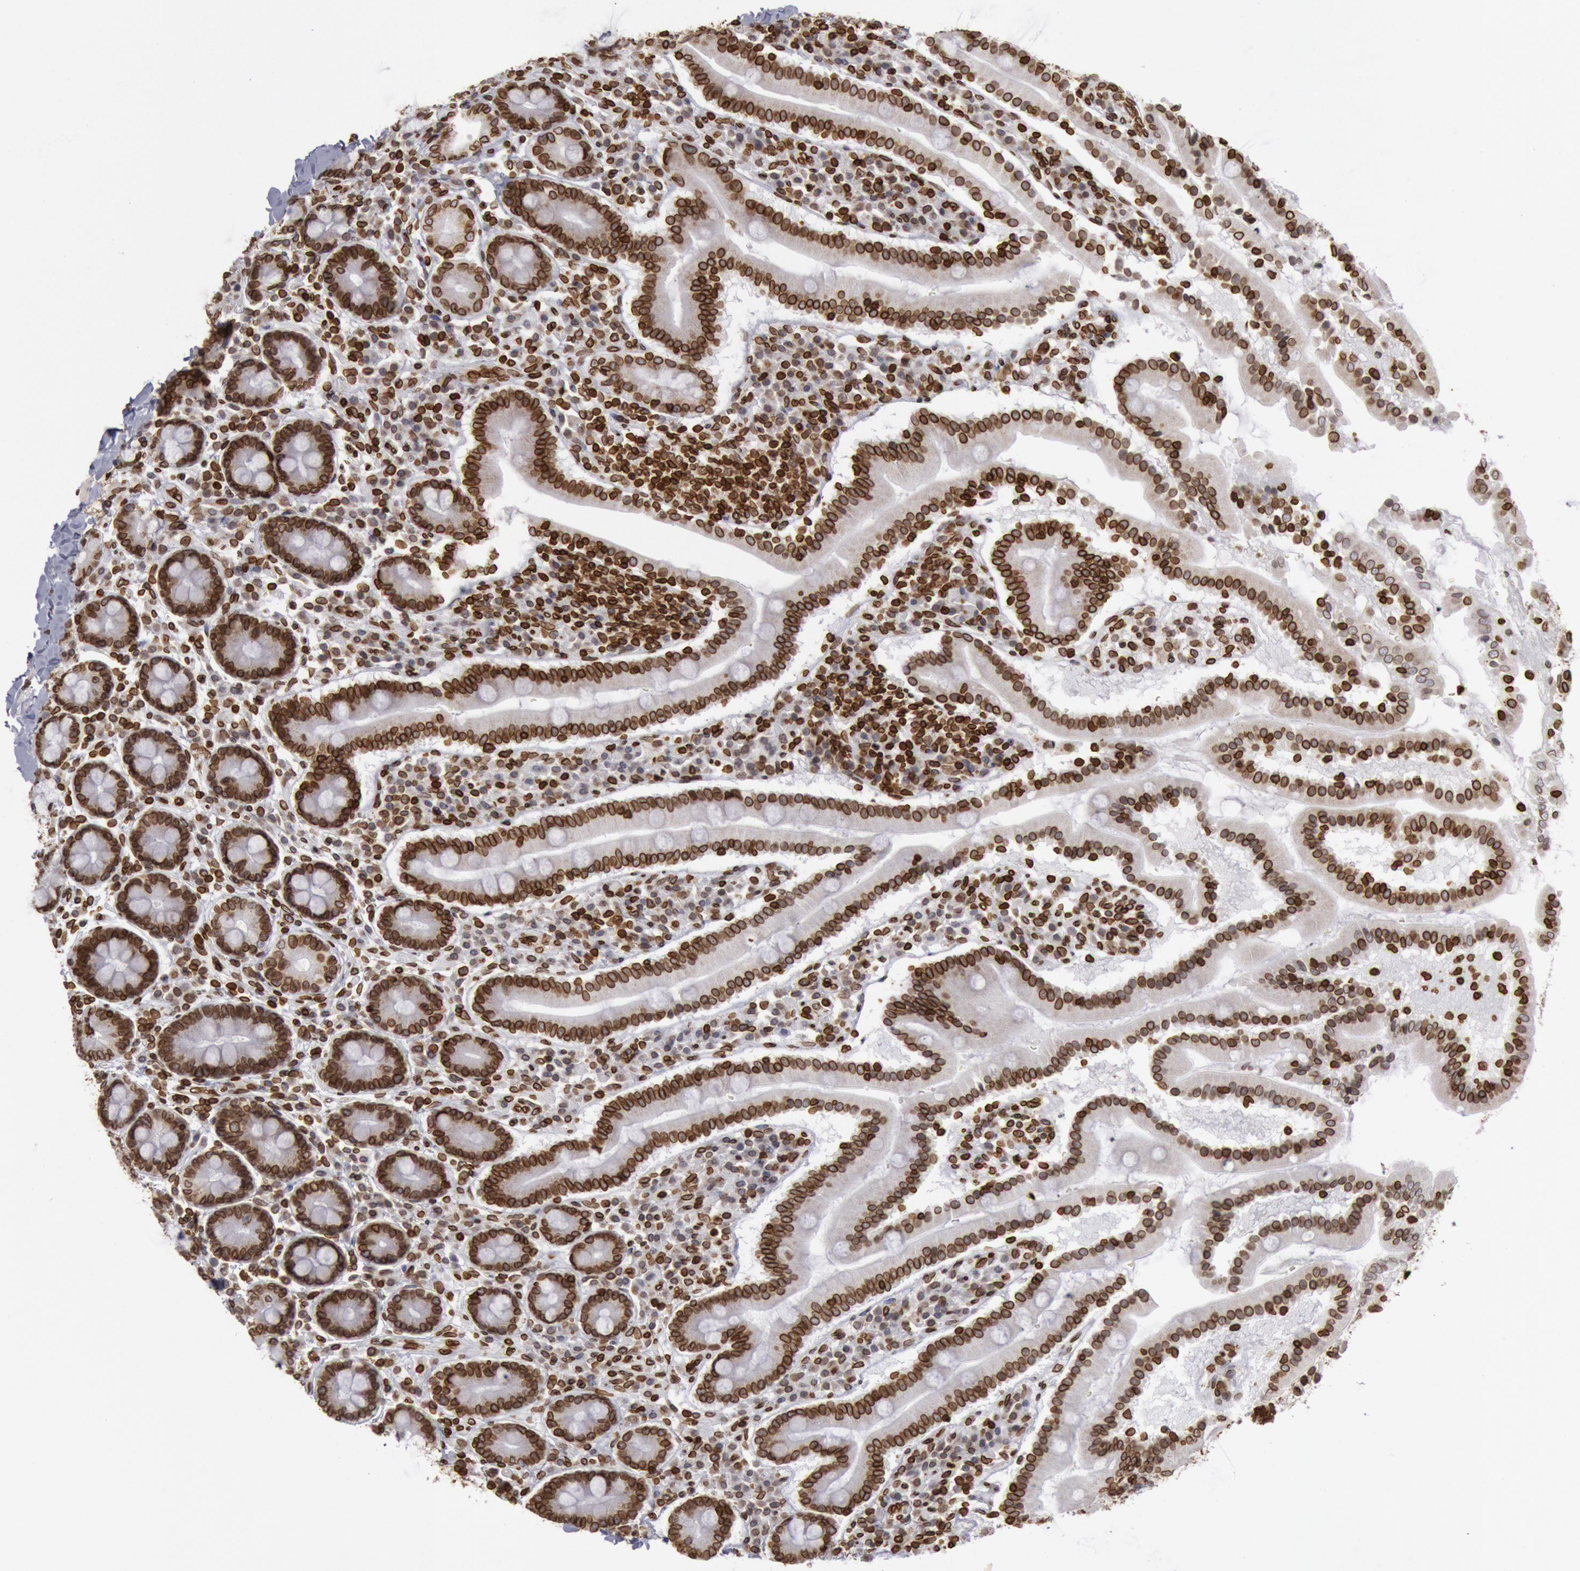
{"staining": {"intensity": "strong", "quantity": ">75%", "location": "nuclear"}, "tissue": "duodenum", "cell_type": "Glandular cells", "image_type": "normal", "snomed": [{"axis": "morphology", "description": "Normal tissue, NOS"}, {"axis": "topography", "description": "Duodenum"}], "caption": "Immunohistochemical staining of benign duodenum displays strong nuclear protein positivity in about >75% of glandular cells. (brown staining indicates protein expression, while blue staining denotes nuclei).", "gene": "SUN2", "patient": {"sex": "male", "age": 50}}